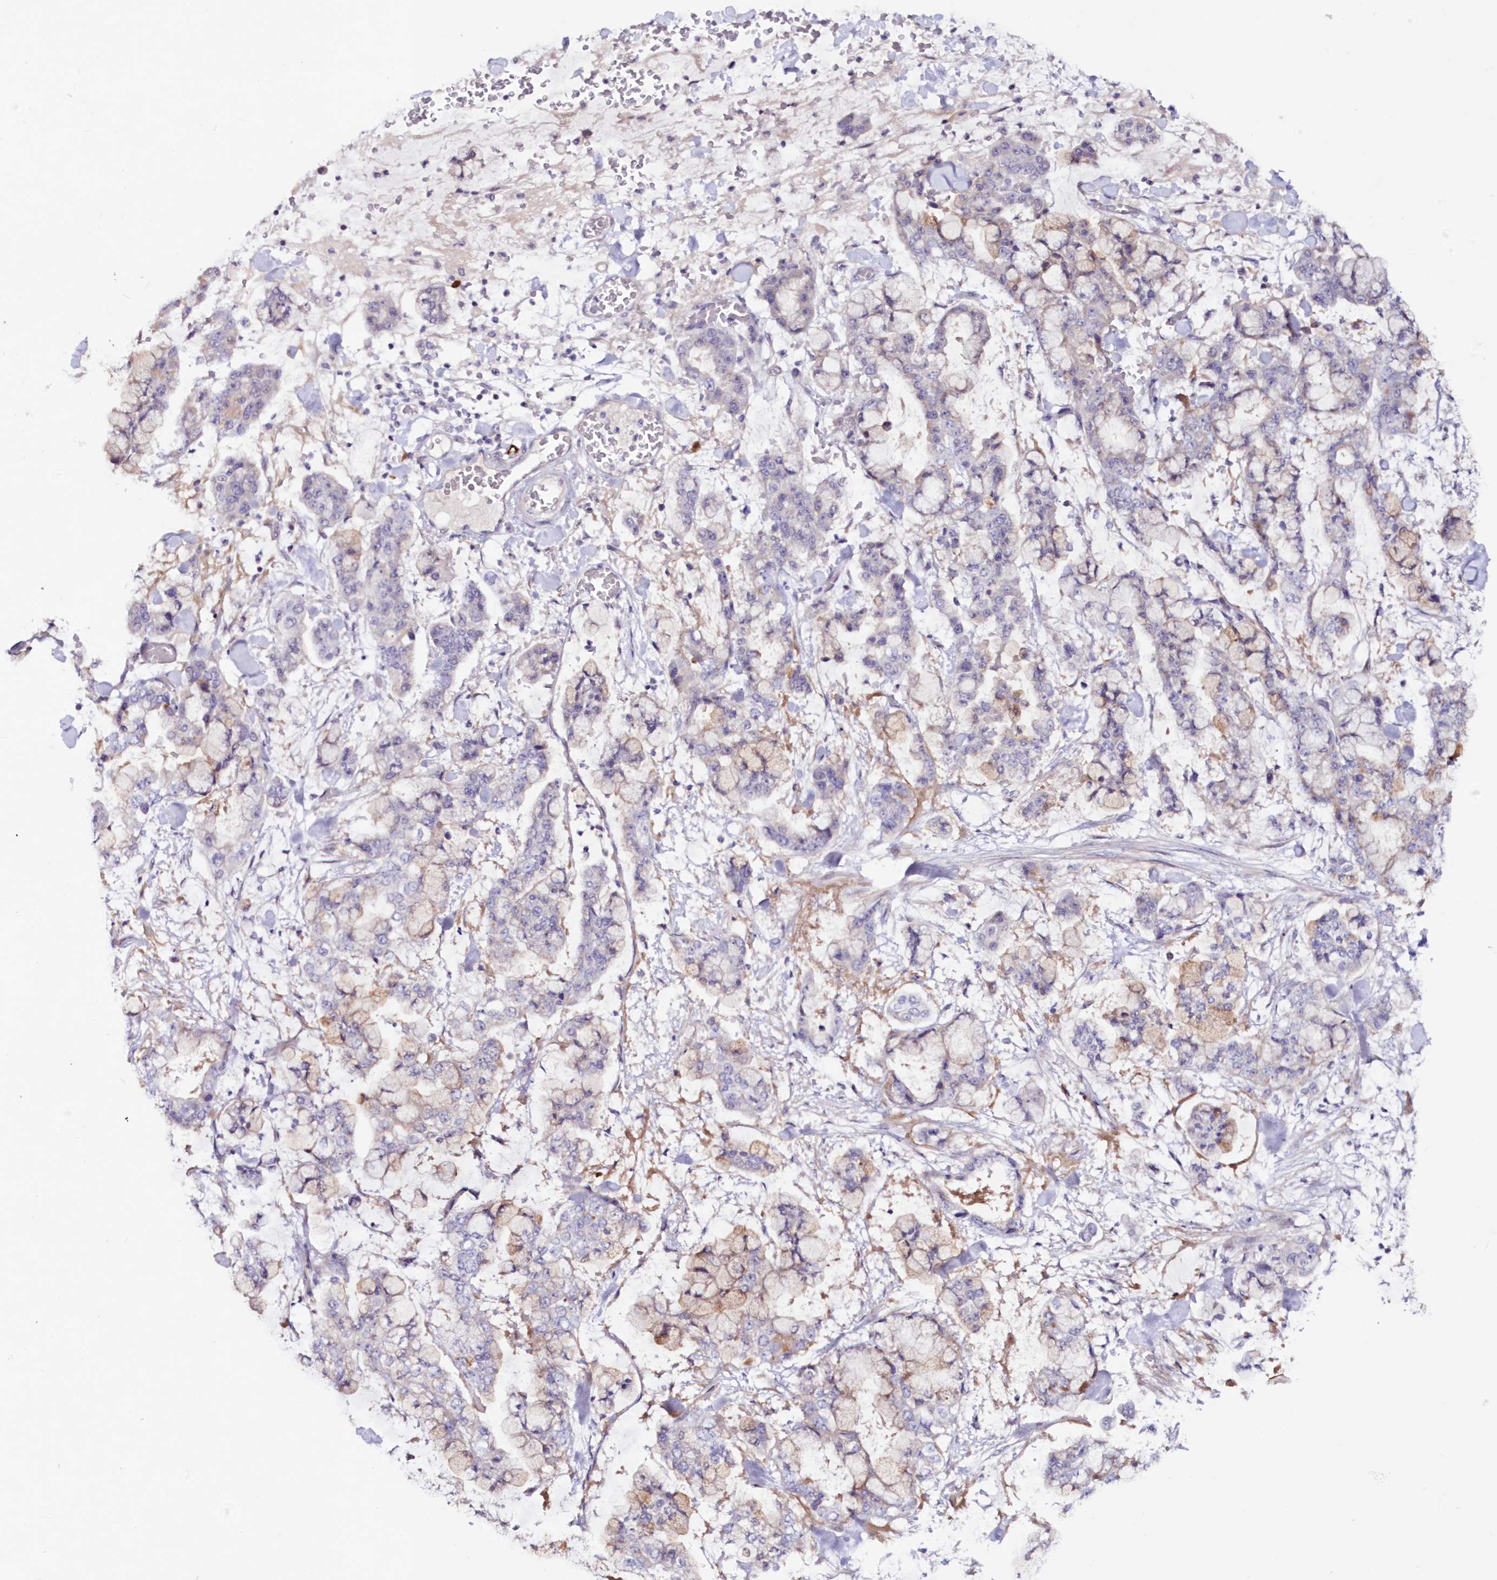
{"staining": {"intensity": "weak", "quantity": "<25%", "location": "cytoplasmic/membranous"}, "tissue": "stomach cancer", "cell_type": "Tumor cells", "image_type": "cancer", "snomed": [{"axis": "morphology", "description": "Normal tissue, NOS"}, {"axis": "morphology", "description": "Adenocarcinoma, NOS"}, {"axis": "topography", "description": "Stomach, upper"}, {"axis": "topography", "description": "Stomach"}], "caption": "Image shows no protein expression in tumor cells of adenocarcinoma (stomach) tissue.", "gene": "SNED1", "patient": {"sex": "male", "age": 76}}